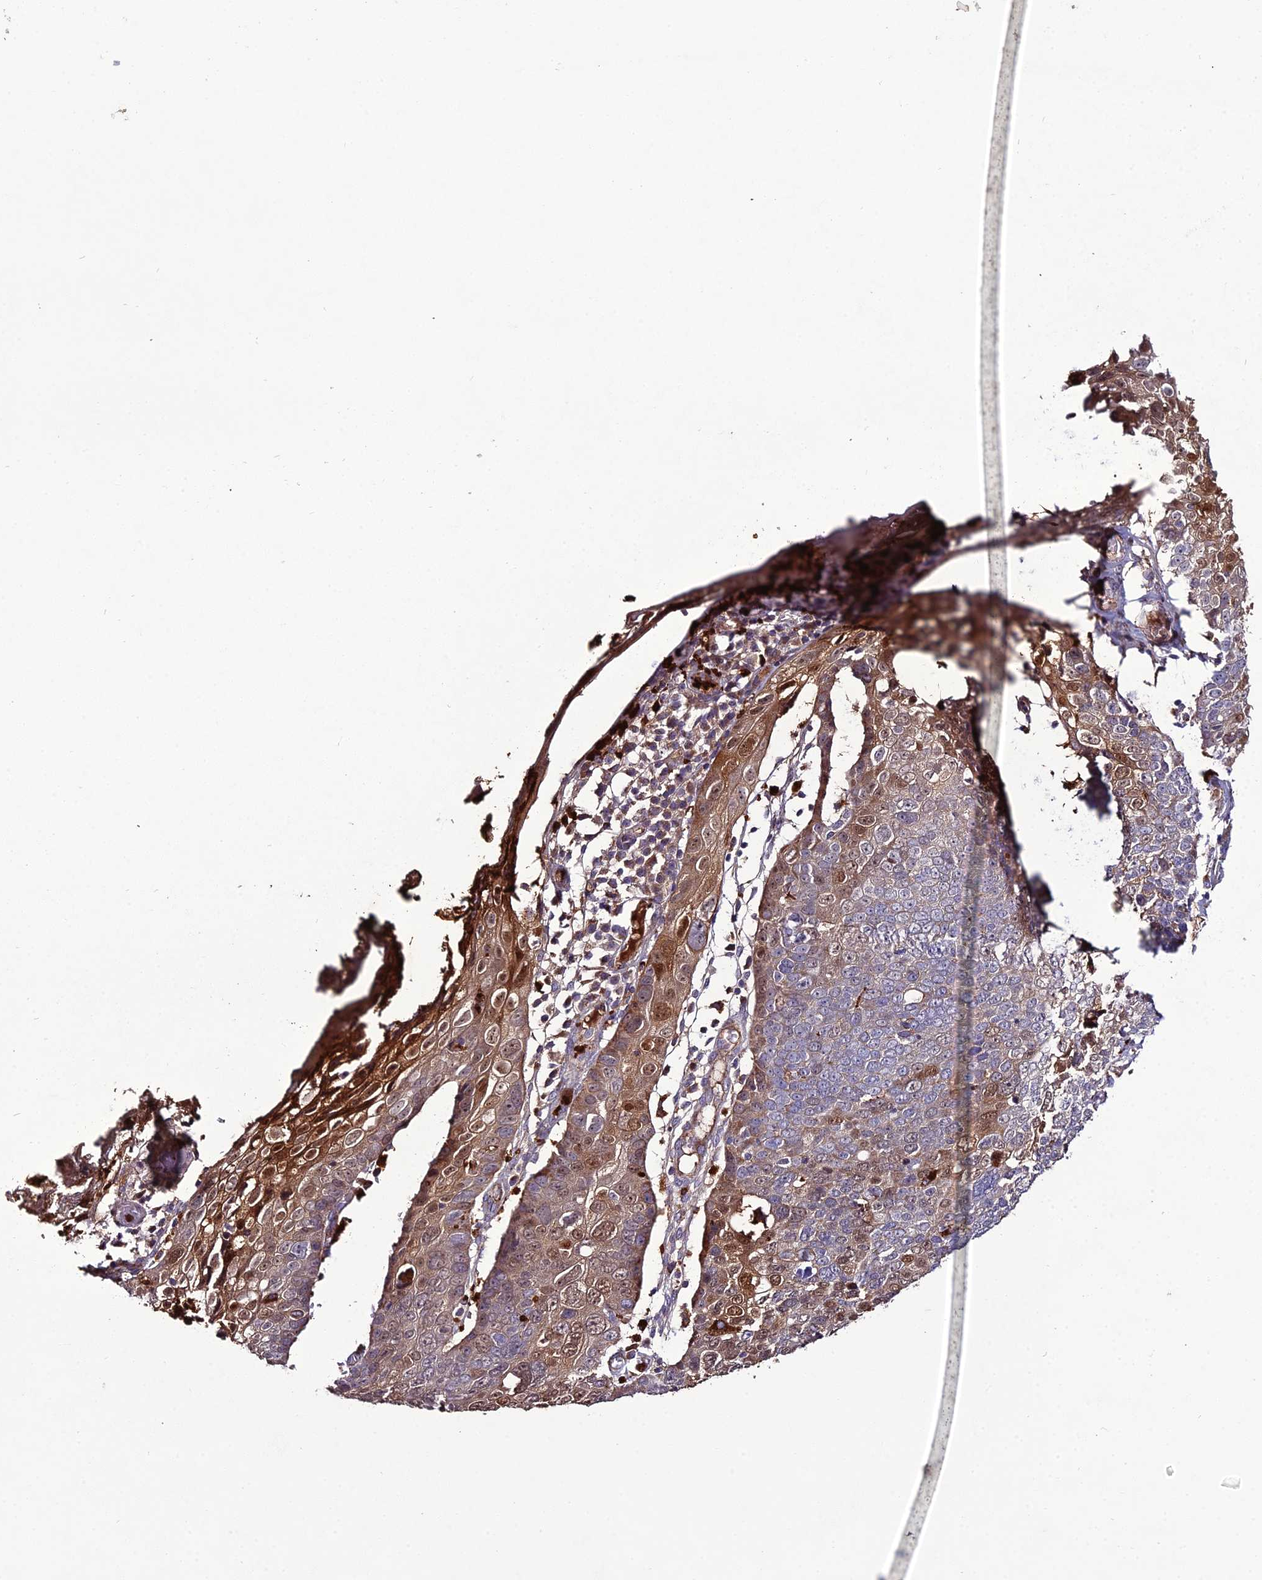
{"staining": {"intensity": "moderate", "quantity": "<25%", "location": "cytoplasmic/membranous,nuclear"}, "tissue": "skin cancer", "cell_type": "Tumor cells", "image_type": "cancer", "snomed": [{"axis": "morphology", "description": "Squamous cell carcinoma, NOS"}, {"axis": "topography", "description": "Skin"}], "caption": "The image reveals staining of squamous cell carcinoma (skin), revealing moderate cytoplasmic/membranous and nuclear protein expression (brown color) within tumor cells. (DAB = brown stain, brightfield microscopy at high magnification).", "gene": "EID2", "patient": {"sex": "male", "age": 71}}